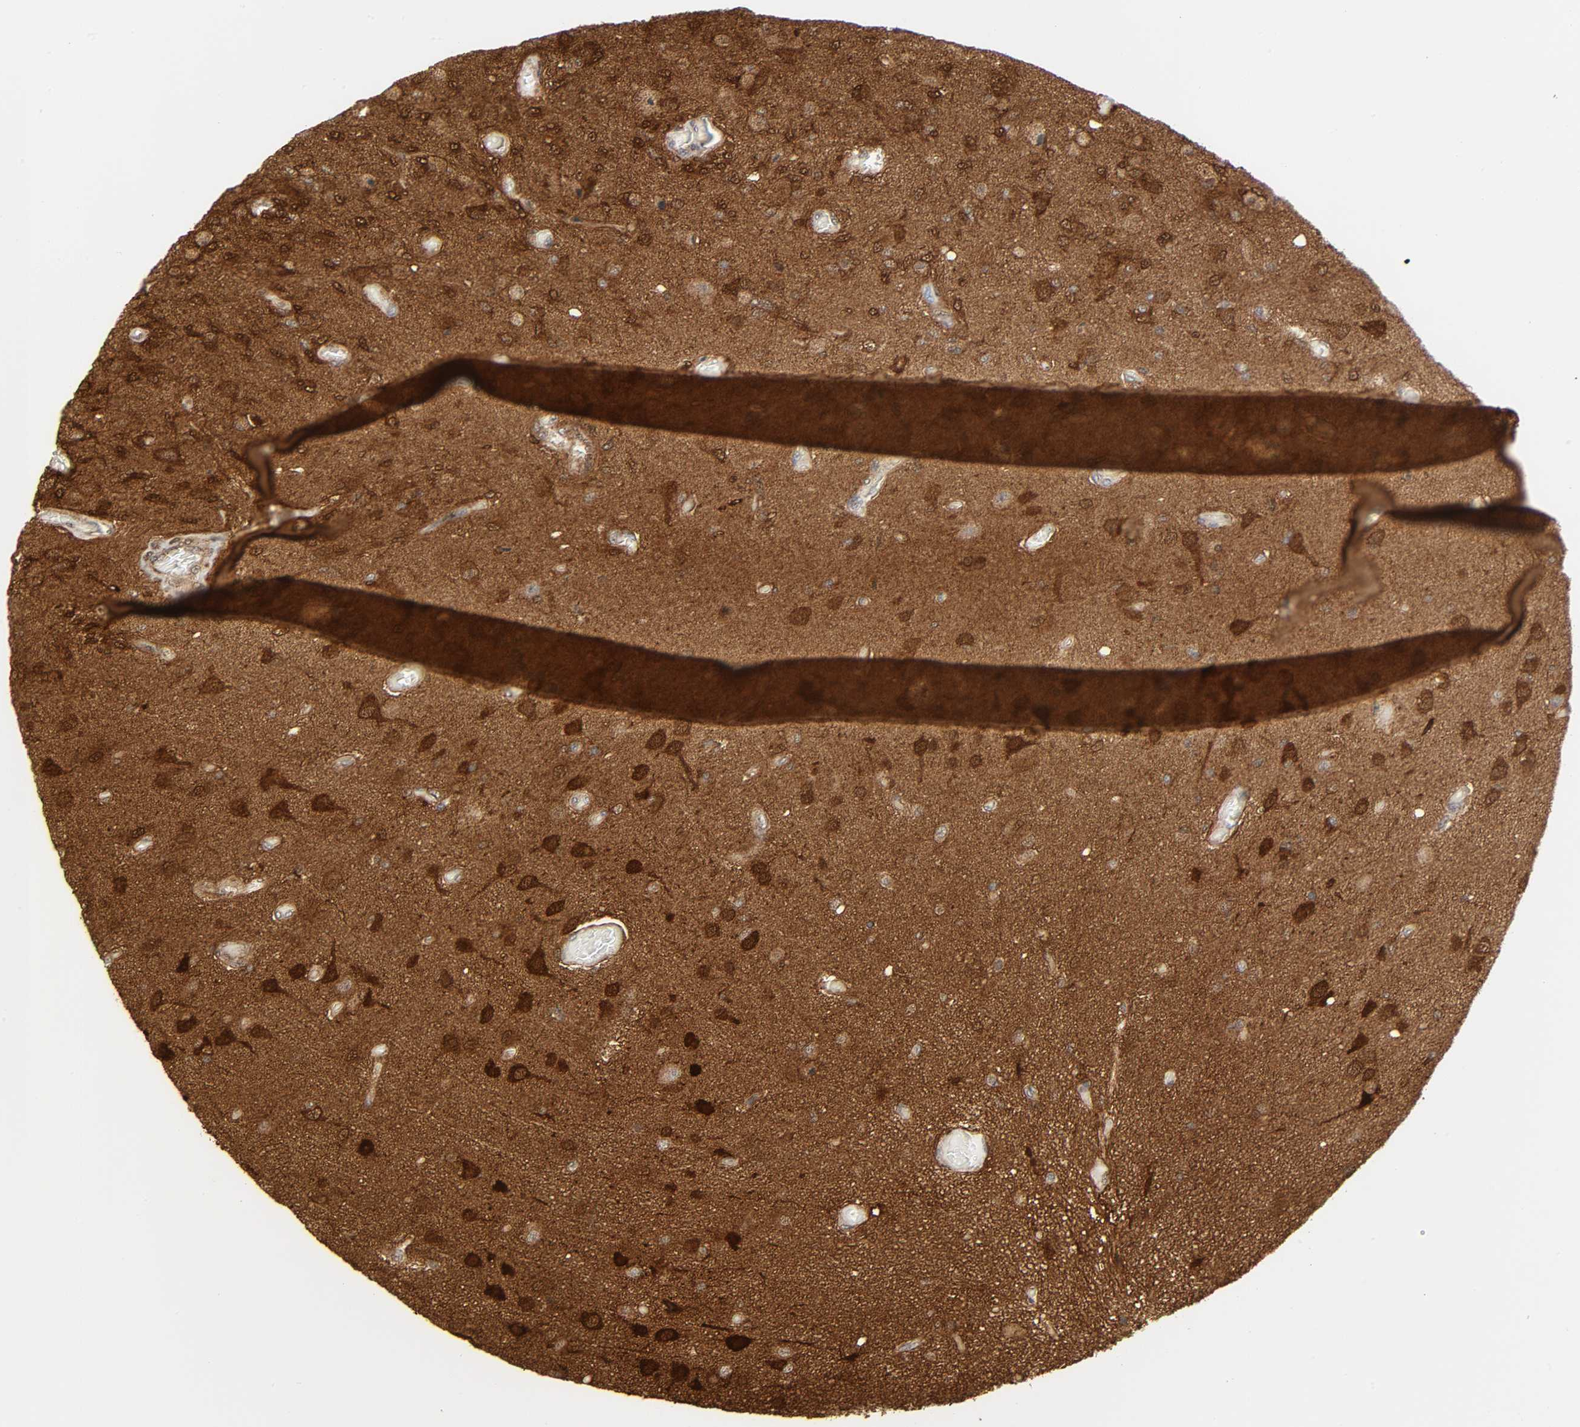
{"staining": {"intensity": "moderate", "quantity": "25%-75%", "location": "cytoplasmic/membranous,nuclear"}, "tissue": "glioma", "cell_type": "Tumor cells", "image_type": "cancer", "snomed": [{"axis": "morphology", "description": "Normal tissue, NOS"}, {"axis": "morphology", "description": "Glioma, malignant, High grade"}, {"axis": "topography", "description": "Cerebral cortex"}], "caption": "Protein analysis of malignant glioma (high-grade) tissue displays moderate cytoplasmic/membranous and nuclear positivity in approximately 25%-75% of tumor cells. (DAB IHC with brightfield microscopy, high magnification).", "gene": "MAPK1", "patient": {"sex": "male", "age": 77}}